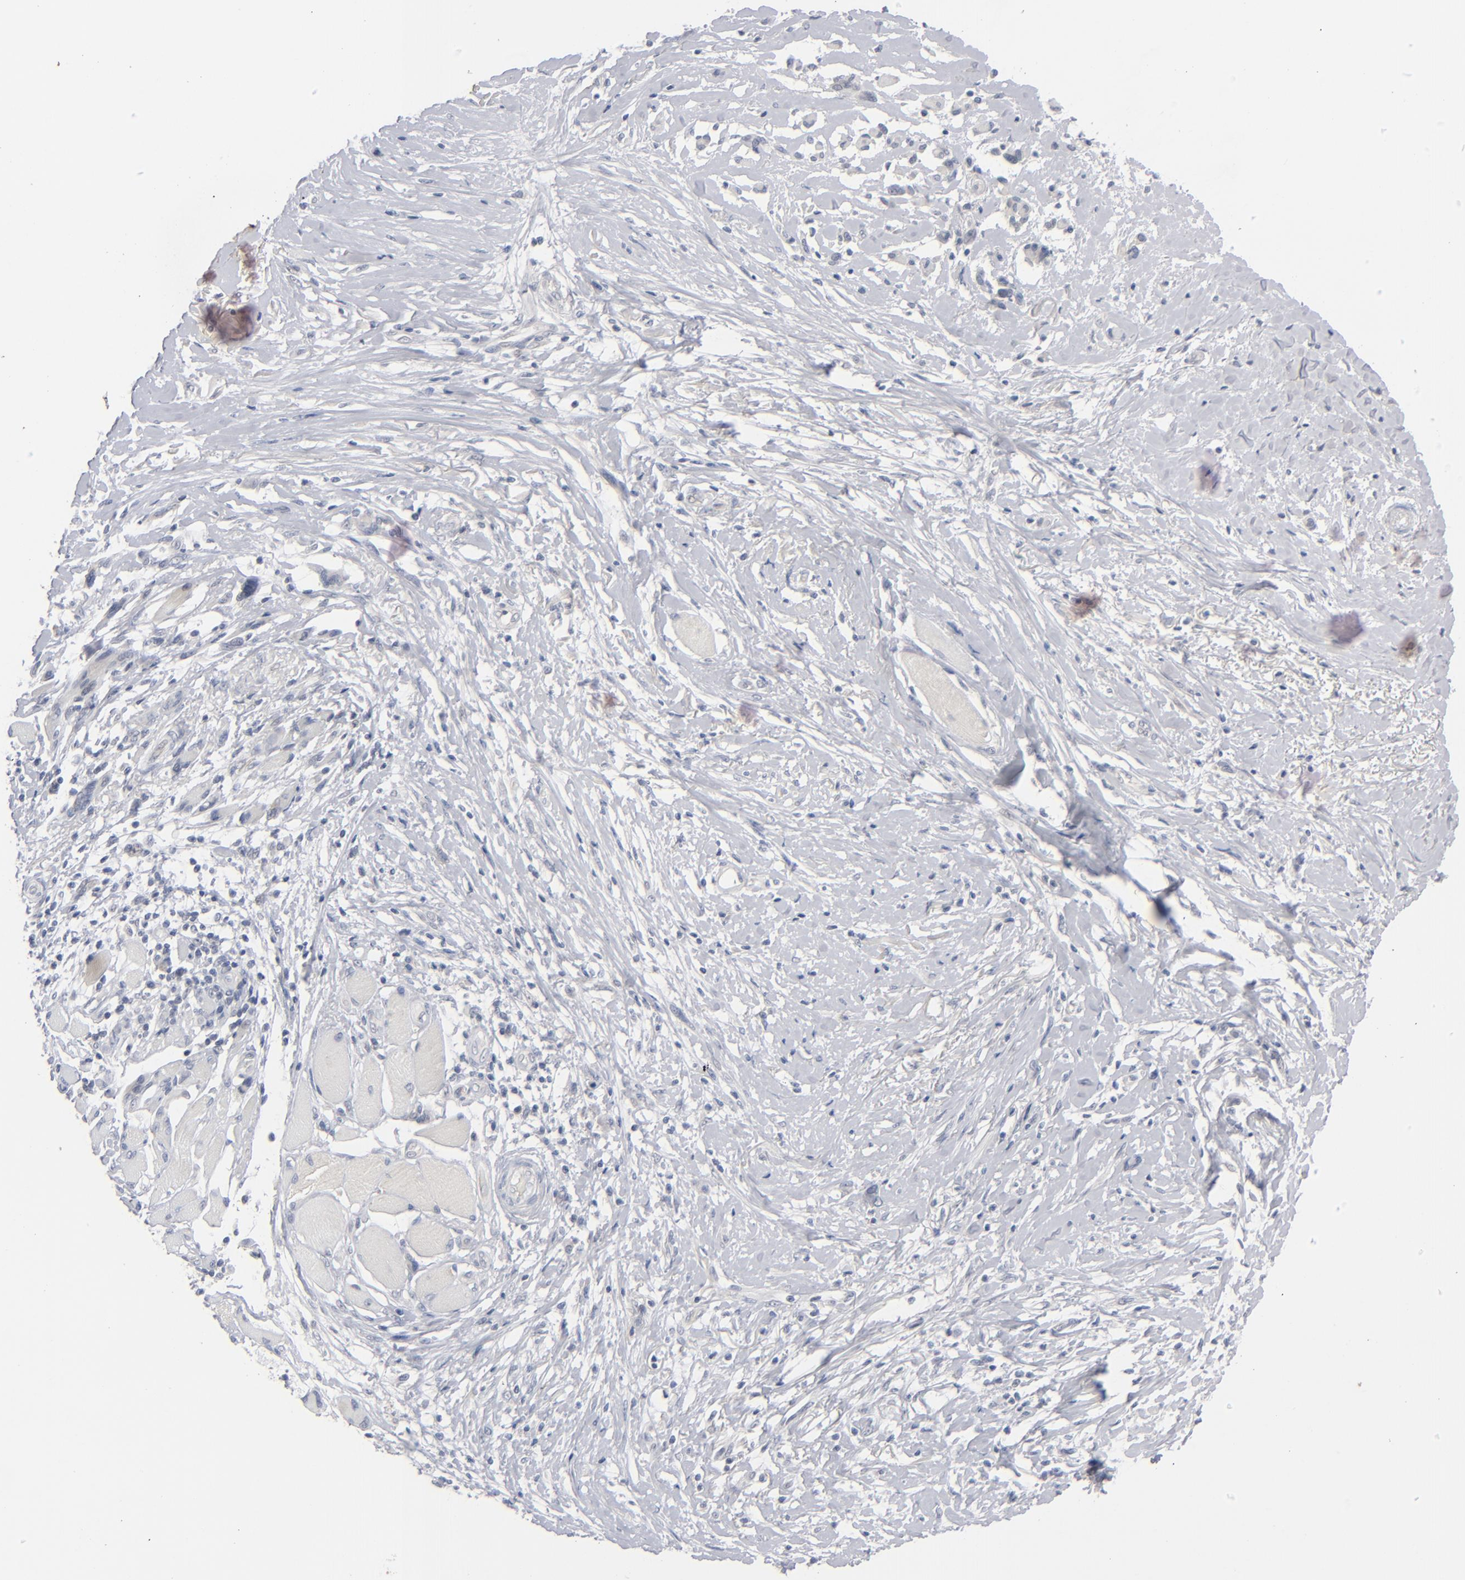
{"staining": {"intensity": "negative", "quantity": "none", "location": "none"}, "tissue": "melanoma", "cell_type": "Tumor cells", "image_type": "cancer", "snomed": [{"axis": "morphology", "description": "Malignant melanoma, NOS"}, {"axis": "topography", "description": "Skin"}], "caption": "This image is of melanoma stained with IHC to label a protein in brown with the nuclei are counter-stained blue. There is no staining in tumor cells. (IHC, brightfield microscopy, high magnification).", "gene": "POF1B", "patient": {"sex": "male", "age": 91}}